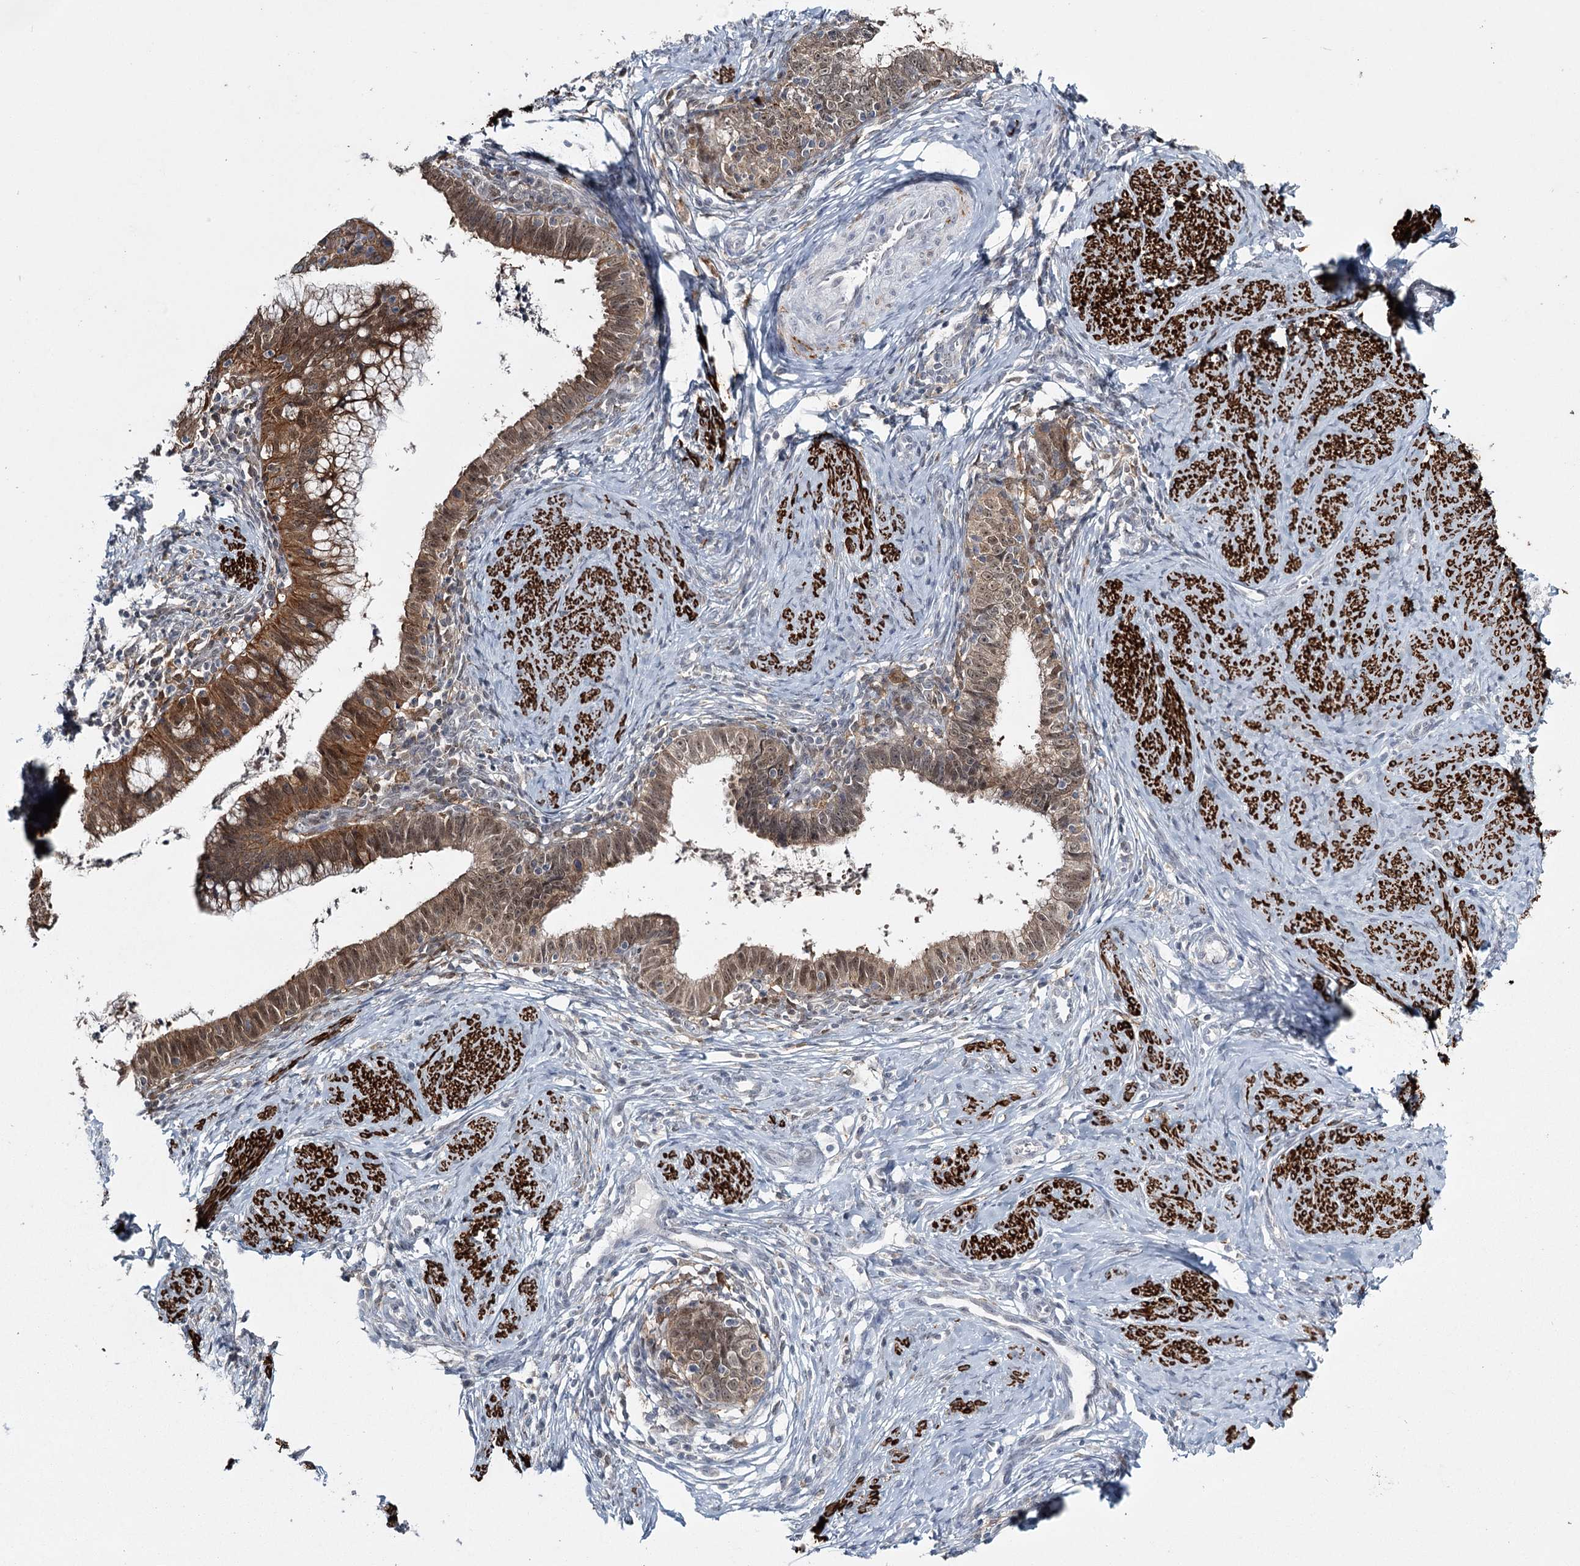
{"staining": {"intensity": "moderate", "quantity": ">75%", "location": "cytoplasmic/membranous"}, "tissue": "cervical cancer", "cell_type": "Tumor cells", "image_type": "cancer", "snomed": [{"axis": "morphology", "description": "Adenocarcinoma, NOS"}, {"axis": "topography", "description": "Cervix"}], "caption": "Adenocarcinoma (cervical) stained for a protein shows moderate cytoplasmic/membranous positivity in tumor cells. (brown staining indicates protein expression, while blue staining denotes nuclei).", "gene": "TMEM70", "patient": {"sex": "female", "age": 36}}